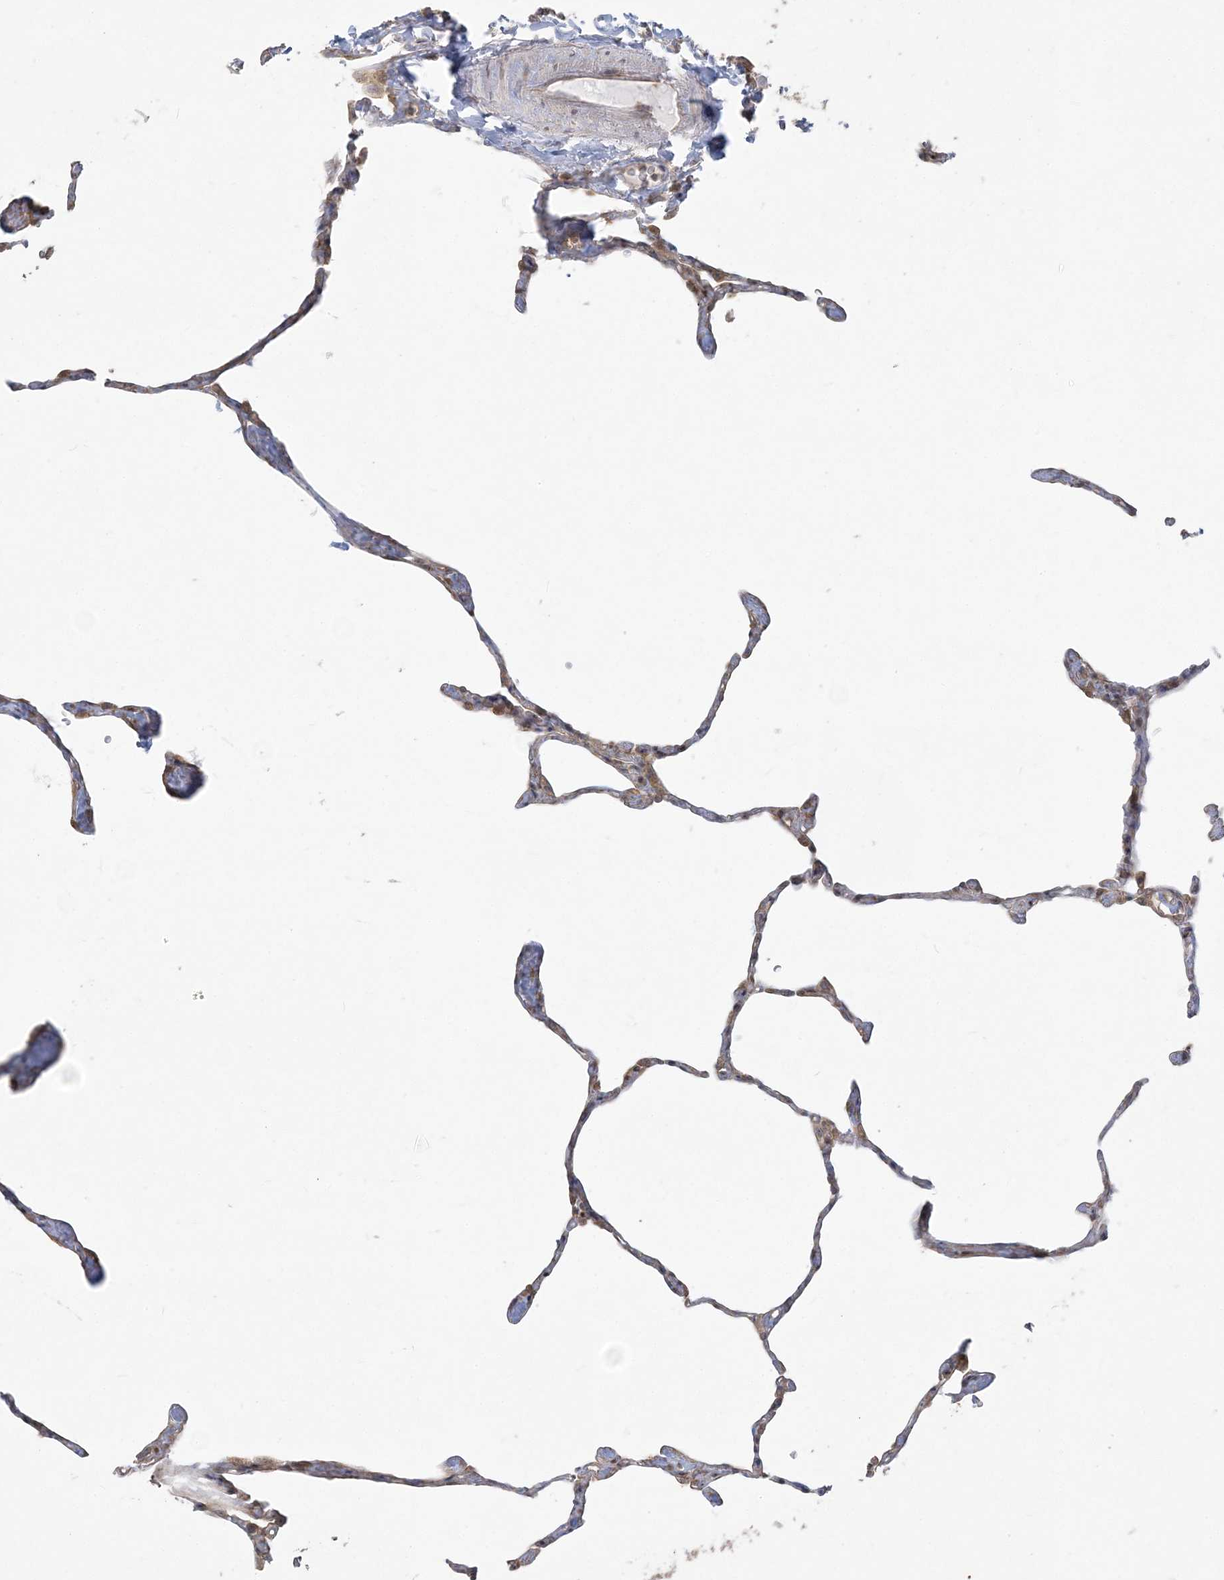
{"staining": {"intensity": "weak", "quantity": "25%-75%", "location": "cytoplasmic/membranous"}, "tissue": "lung", "cell_type": "Alveolar cells", "image_type": "normal", "snomed": [{"axis": "morphology", "description": "Normal tissue, NOS"}, {"axis": "topography", "description": "Lung"}], "caption": "There is low levels of weak cytoplasmic/membranous positivity in alveolar cells of unremarkable lung, as demonstrated by immunohistochemical staining (brown color).", "gene": "ZC3H6", "patient": {"sex": "male", "age": 65}}